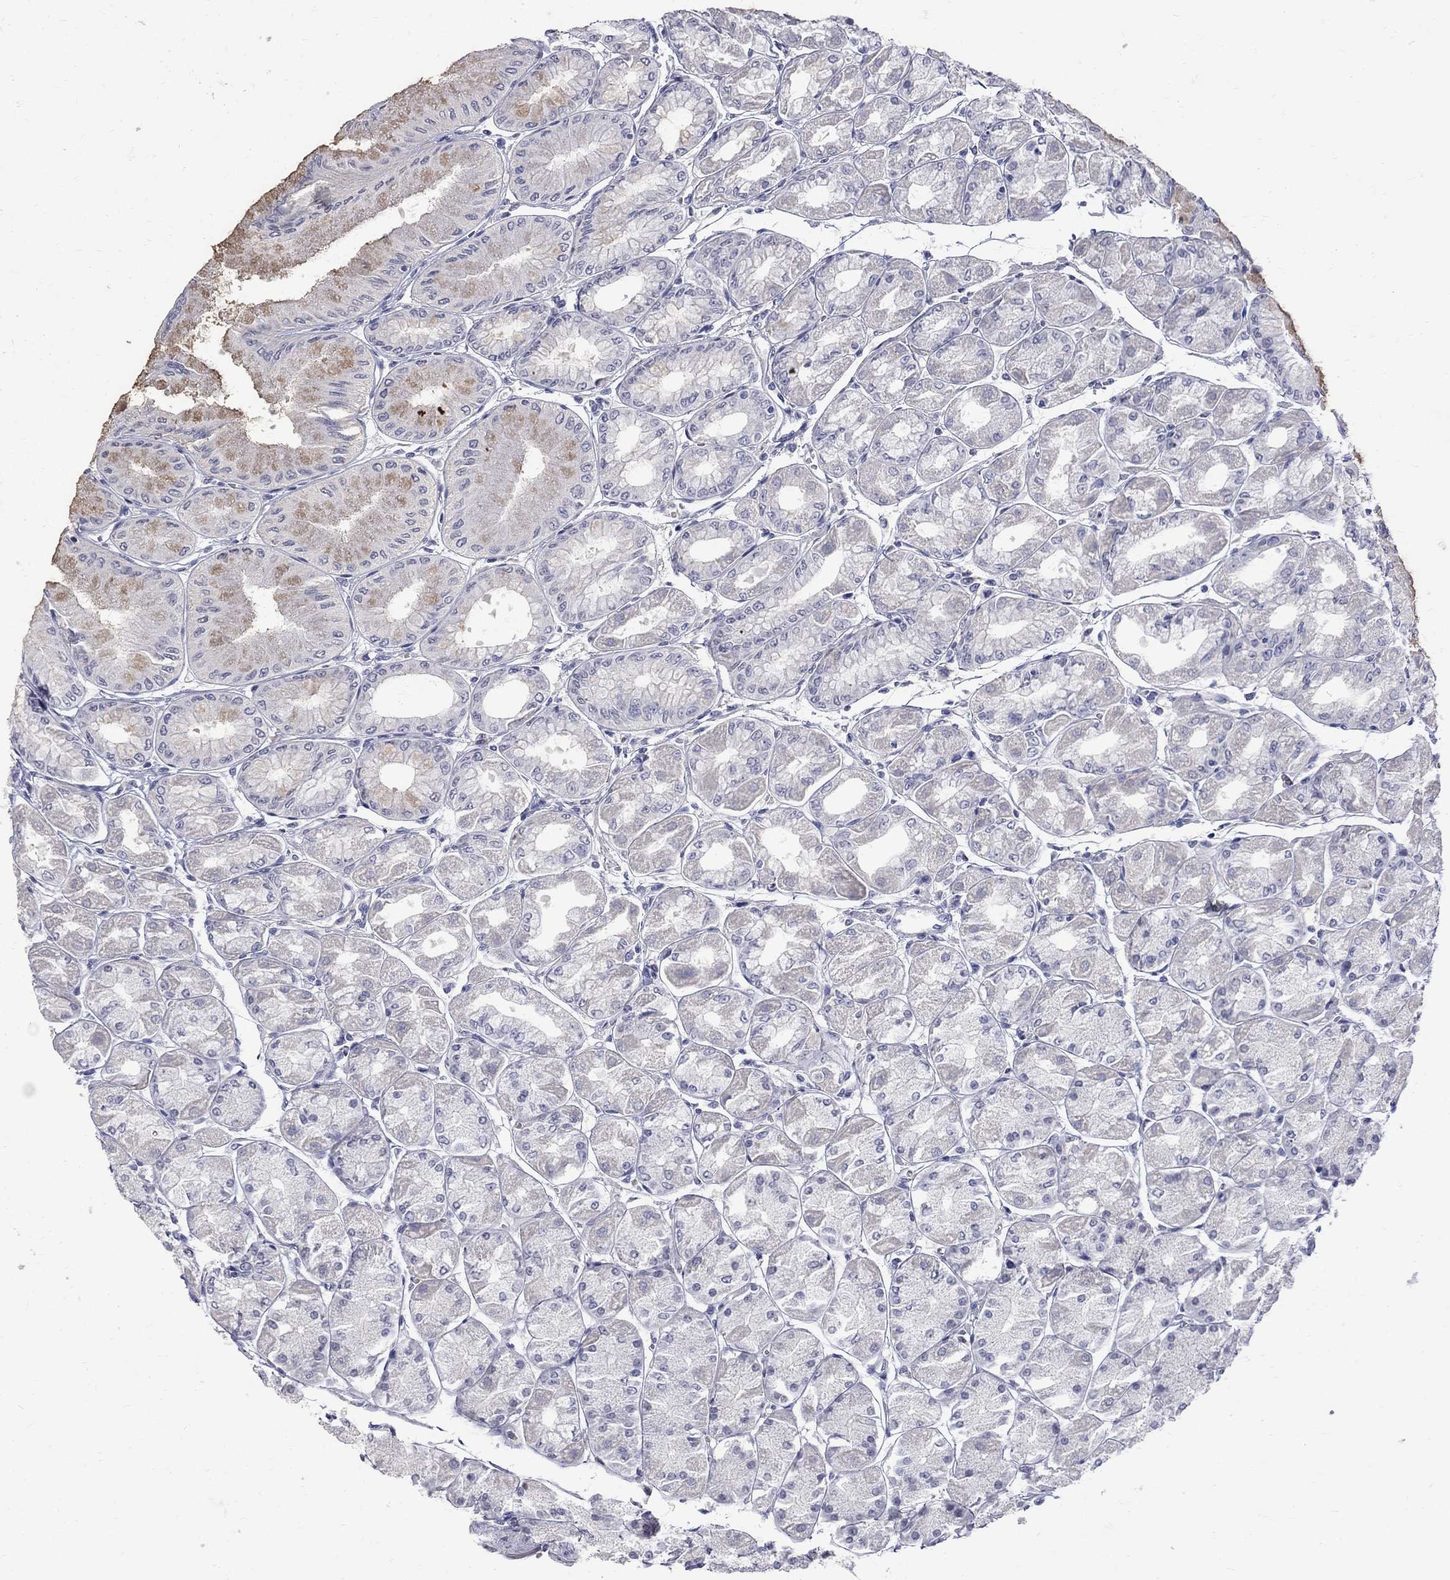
{"staining": {"intensity": "weak", "quantity": "<25%", "location": "cytoplasmic/membranous"}, "tissue": "stomach", "cell_type": "Glandular cells", "image_type": "normal", "snomed": [{"axis": "morphology", "description": "Normal tissue, NOS"}, {"axis": "topography", "description": "Stomach, upper"}], "caption": "A photomicrograph of stomach stained for a protein exhibits no brown staining in glandular cells. The staining is performed using DAB (3,3'-diaminobenzidine) brown chromogen with nuclei counter-stained in using hematoxylin.", "gene": "CTNND2", "patient": {"sex": "male", "age": 60}}